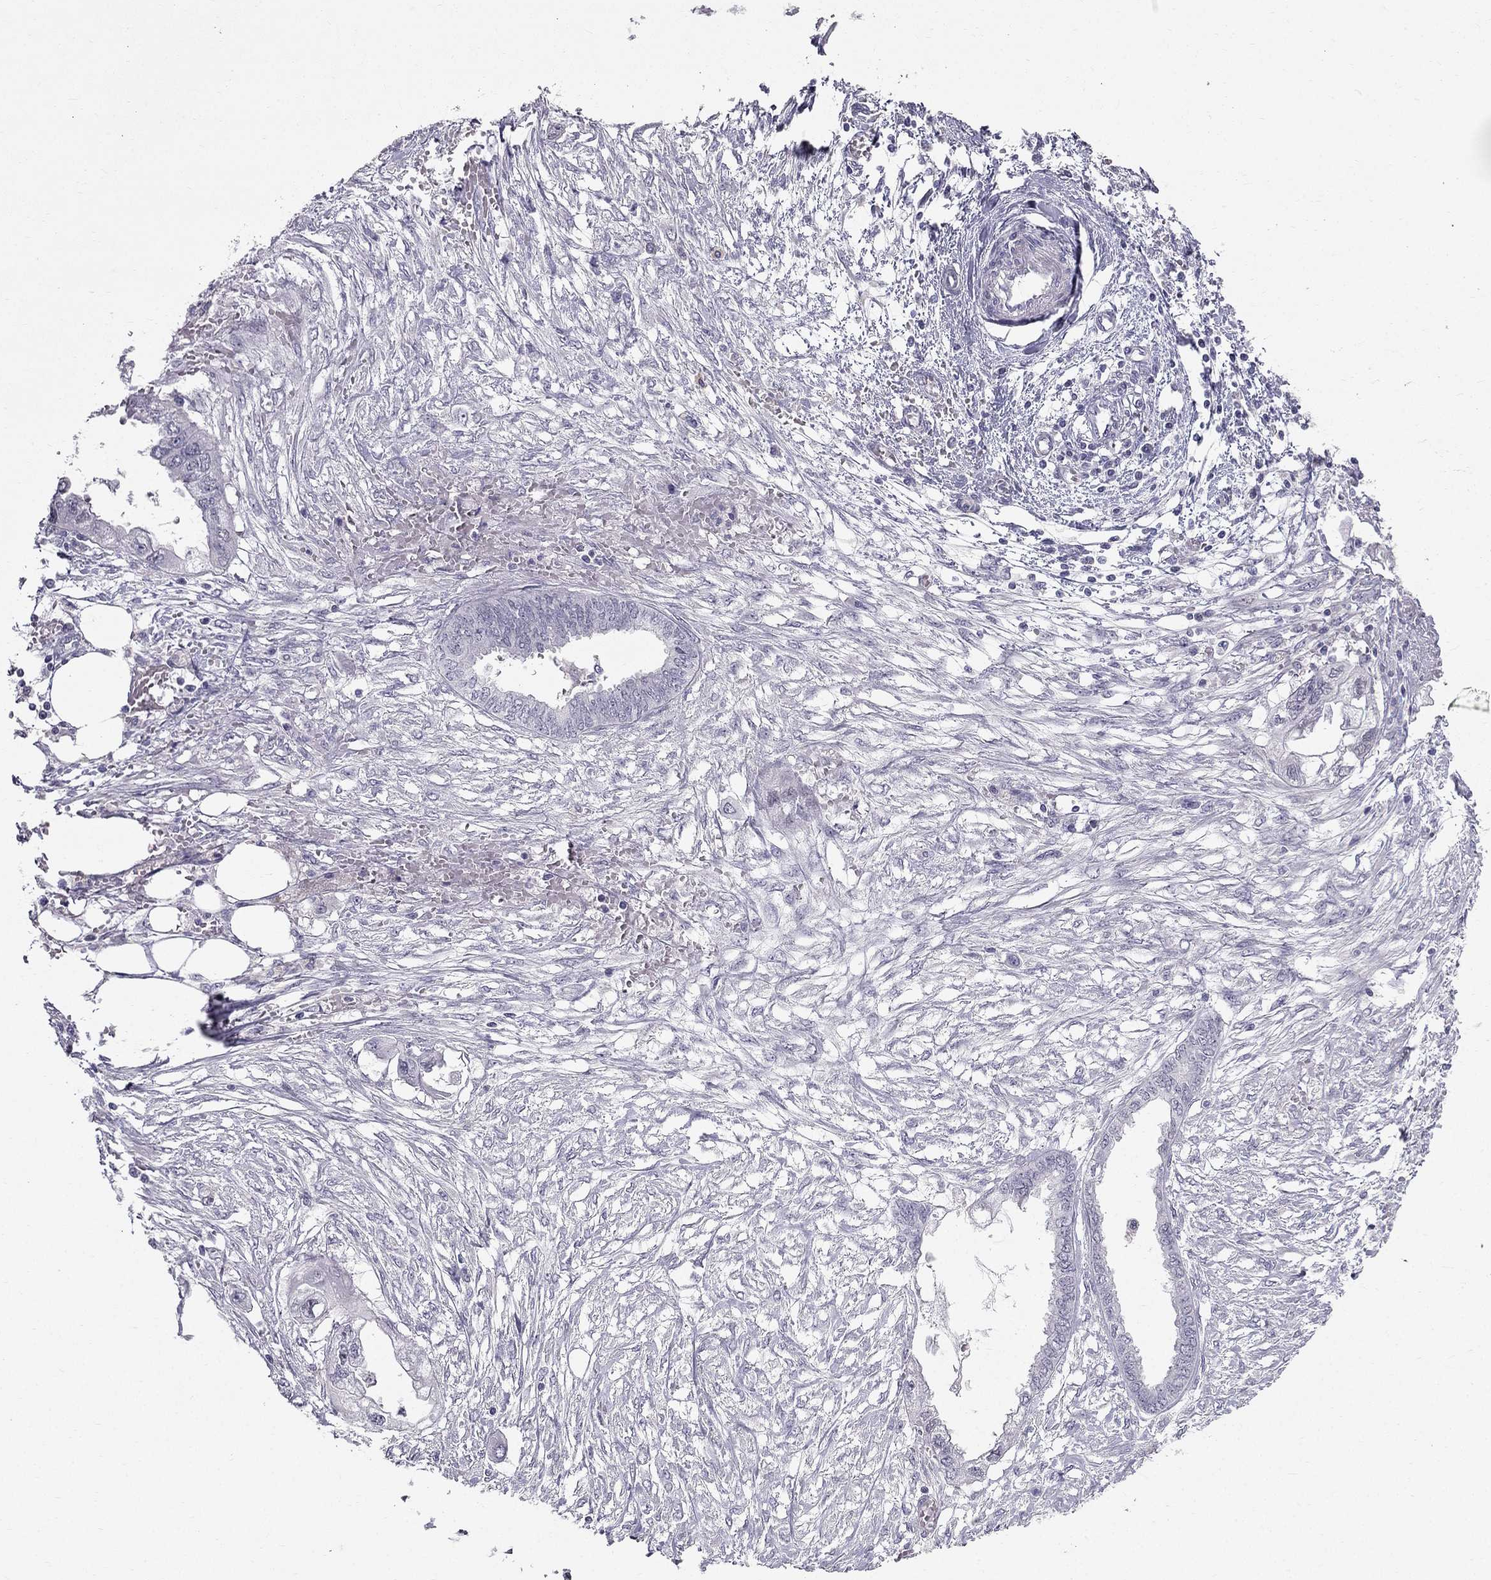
{"staining": {"intensity": "negative", "quantity": "none", "location": "none"}, "tissue": "endometrial cancer", "cell_type": "Tumor cells", "image_type": "cancer", "snomed": [{"axis": "morphology", "description": "Adenocarcinoma, NOS"}, {"axis": "morphology", "description": "Adenocarcinoma, metastatic, NOS"}, {"axis": "topography", "description": "Adipose tissue"}, {"axis": "topography", "description": "Endometrium"}], "caption": "This is an immunohistochemistry (IHC) micrograph of human endometrial metastatic adenocarcinoma. There is no positivity in tumor cells.", "gene": "RPRD2", "patient": {"sex": "female", "age": 67}}